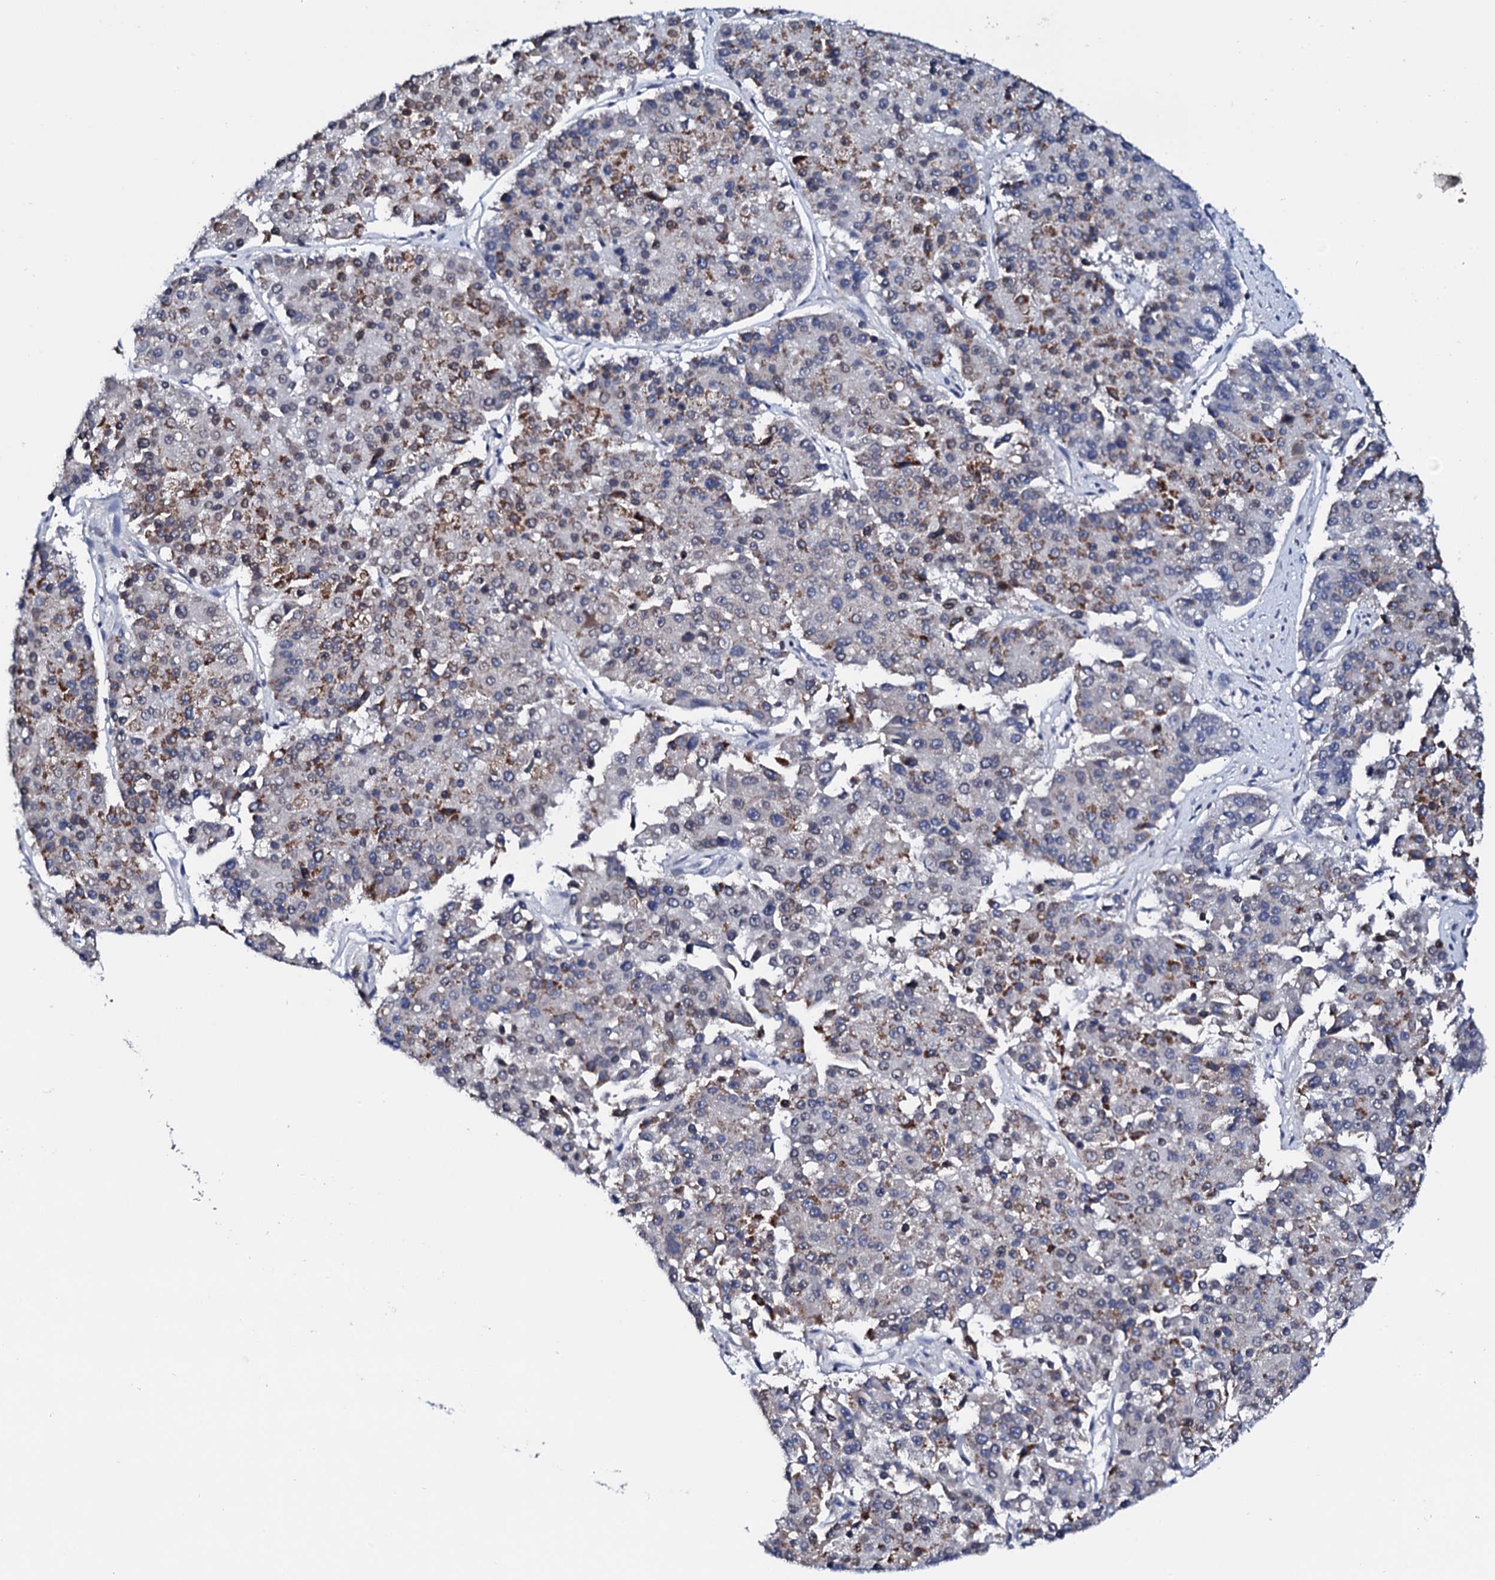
{"staining": {"intensity": "moderate", "quantity": "25%-75%", "location": "cytoplasmic/membranous"}, "tissue": "pancreatic cancer", "cell_type": "Tumor cells", "image_type": "cancer", "snomed": [{"axis": "morphology", "description": "Adenocarcinoma, NOS"}, {"axis": "topography", "description": "Pancreas"}], "caption": "Adenocarcinoma (pancreatic) stained with DAB IHC displays medium levels of moderate cytoplasmic/membranous staining in about 25%-75% of tumor cells.", "gene": "NUP58", "patient": {"sex": "male", "age": 50}}